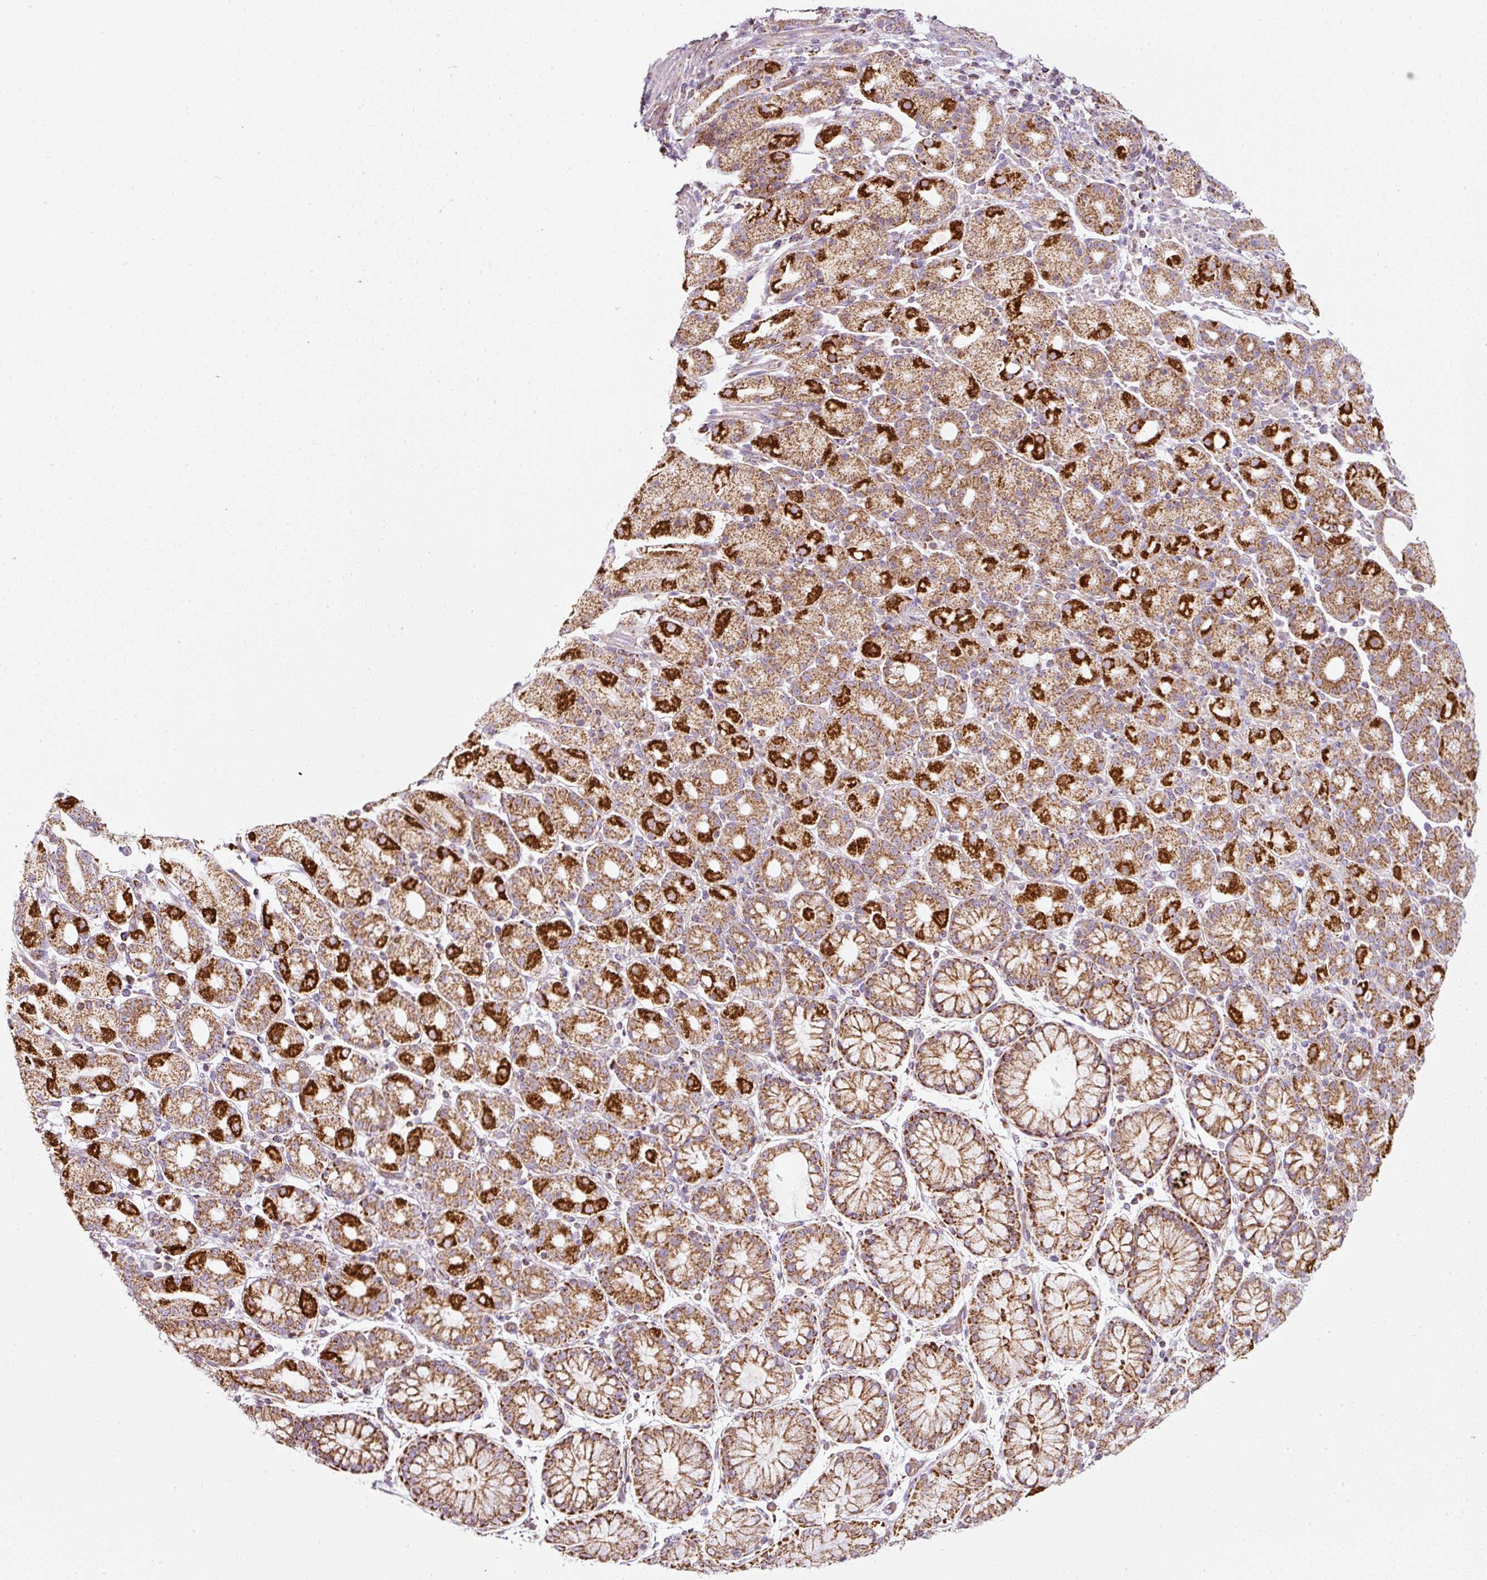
{"staining": {"intensity": "strong", "quantity": "25%-75%", "location": "cytoplasmic/membranous"}, "tissue": "stomach cancer", "cell_type": "Tumor cells", "image_type": "cancer", "snomed": [{"axis": "morphology", "description": "Adenocarcinoma, NOS"}, {"axis": "topography", "description": "Stomach"}], "caption": "Stomach adenocarcinoma tissue shows strong cytoplasmic/membranous expression in approximately 25%-75% of tumor cells", "gene": "SDHA", "patient": {"sex": "male", "age": 48}}